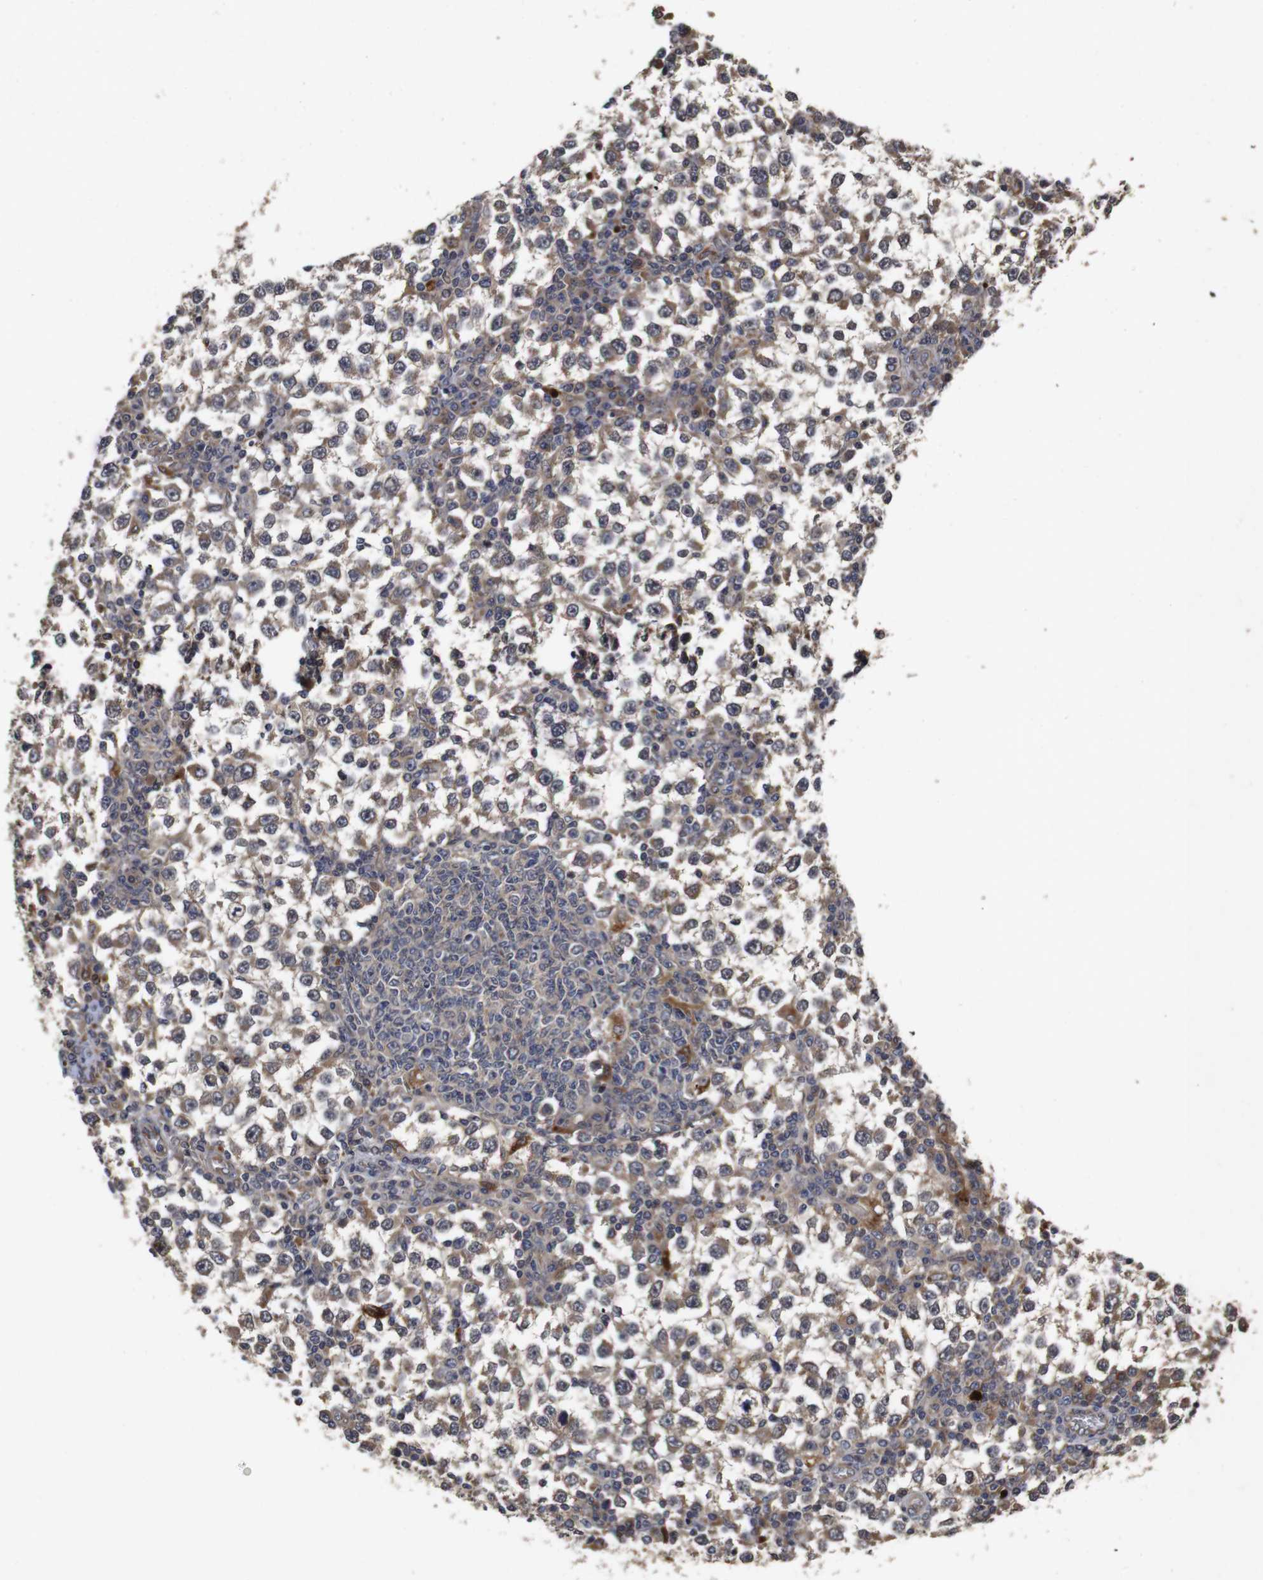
{"staining": {"intensity": "moderate", "quantity": ">75%", "location": "cytoplasmic/membranous"}, "tissue": "testis cancer", "cell_type": "Tumor cells", "image_type": "cancer", "snomed": [{"axis": "morphology", "description": "Seminoma, NOS"}, {"axis": "topography", "description": "Testis"}], "caption": "IHC (DAB (3,3'-diaminobenzidine)) staining of testis cancer exhibits moderate cytoplasmic/membranous protein expression in about >75% of tumor cells.", "gene": "PTPN14", "patient": {"sex": "male", "age": 65}}